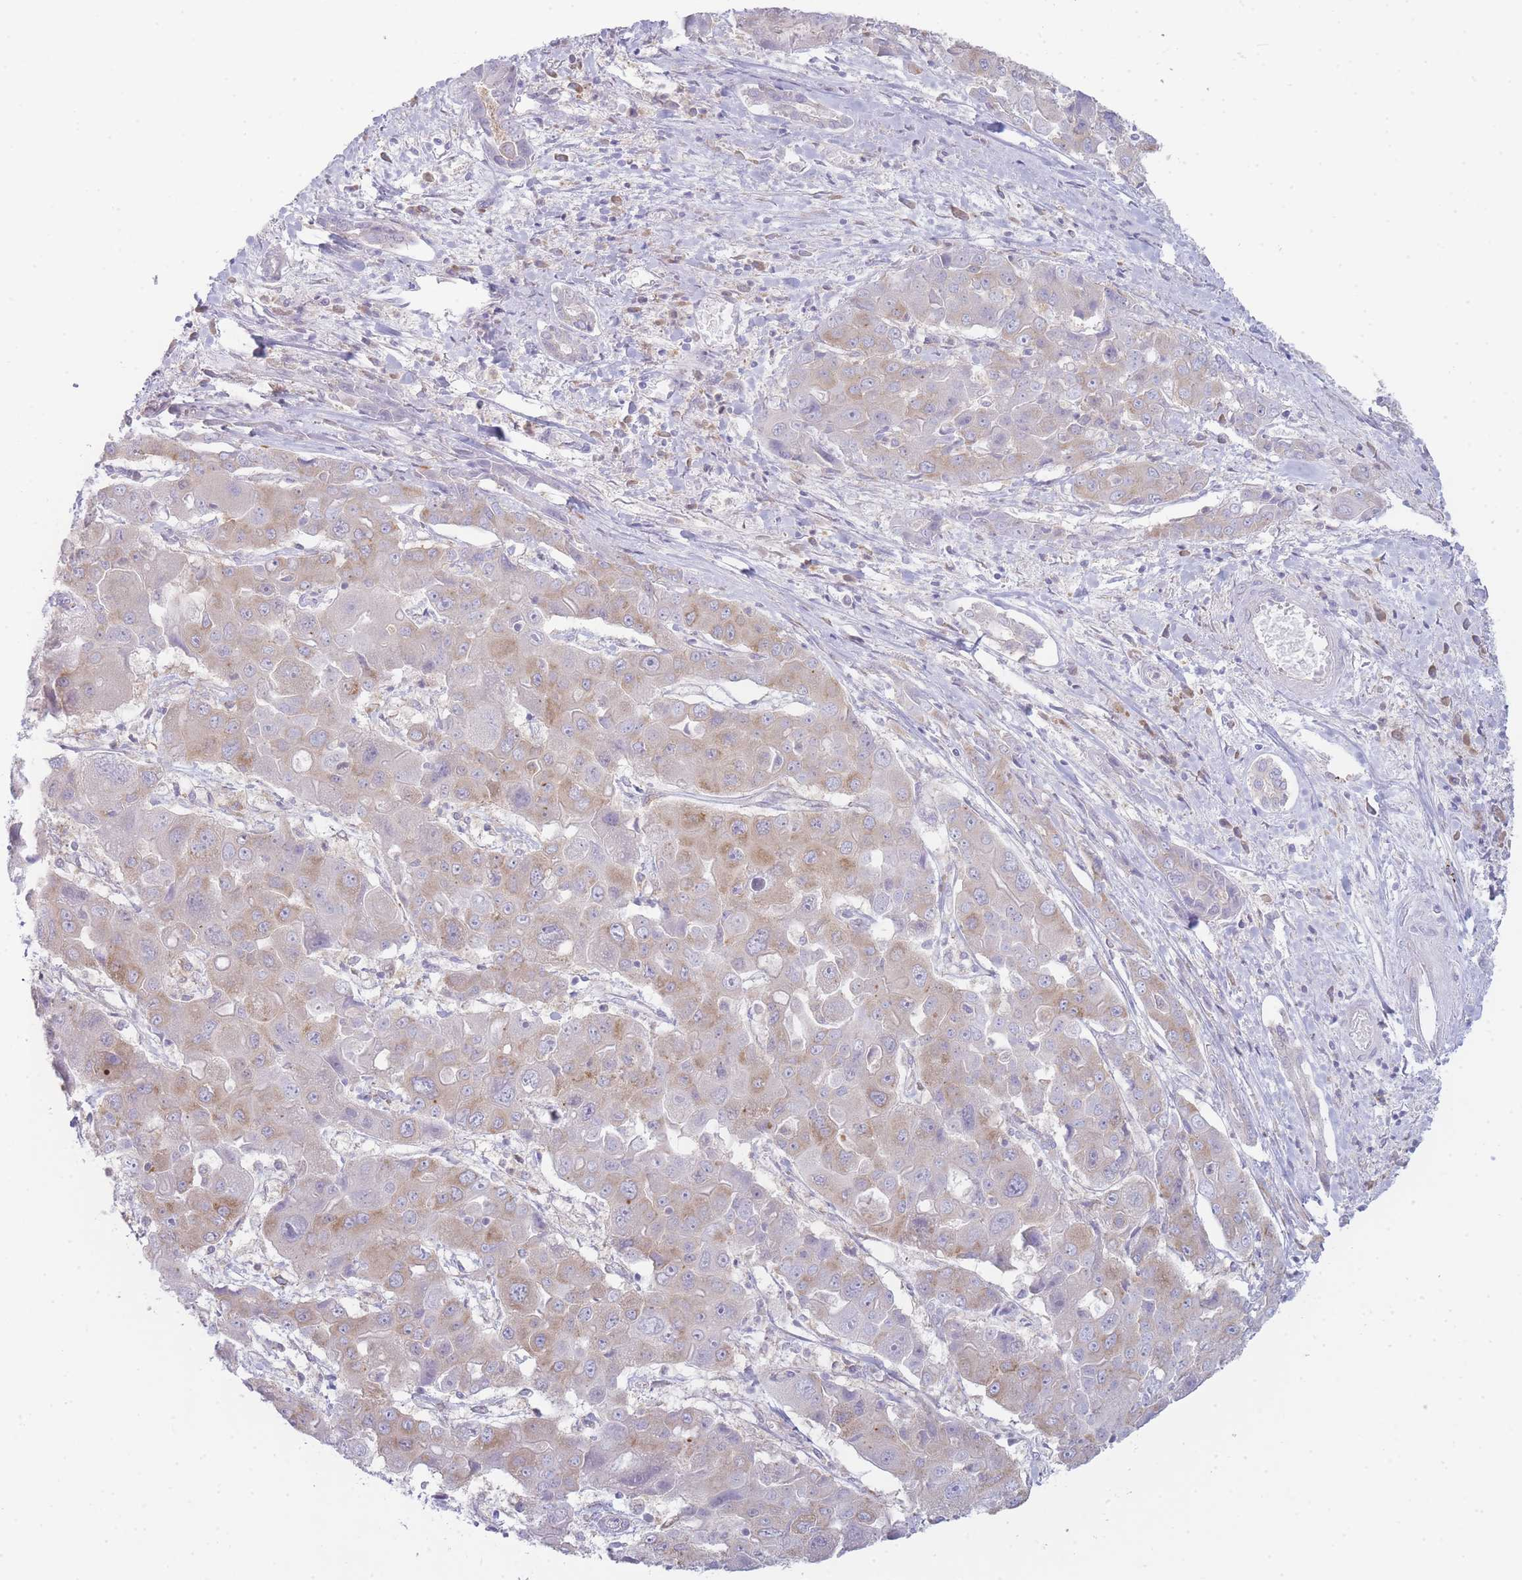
{"staining": {"intensity": "moderate", "quantity": "25%-75%", "location": "cytoplasmic/membranous"}, "tissue": "liver cancer", "cell_type": "Tumor cells", "image_type": "cancer", "snomed": [{"axis": "morphology", "description": "Cholangiocarcinoma"}, {"axis": "topography", "description": "Liver"}], "caption": "Tumor cells show medium levels of moderate cytoplasmic/membranous staining in about 25%-75% of cells in human liver cancer (cholangiocarcinoma).", "gene": "OR5L2", "patient": {"sex": "male", "age": 67}}